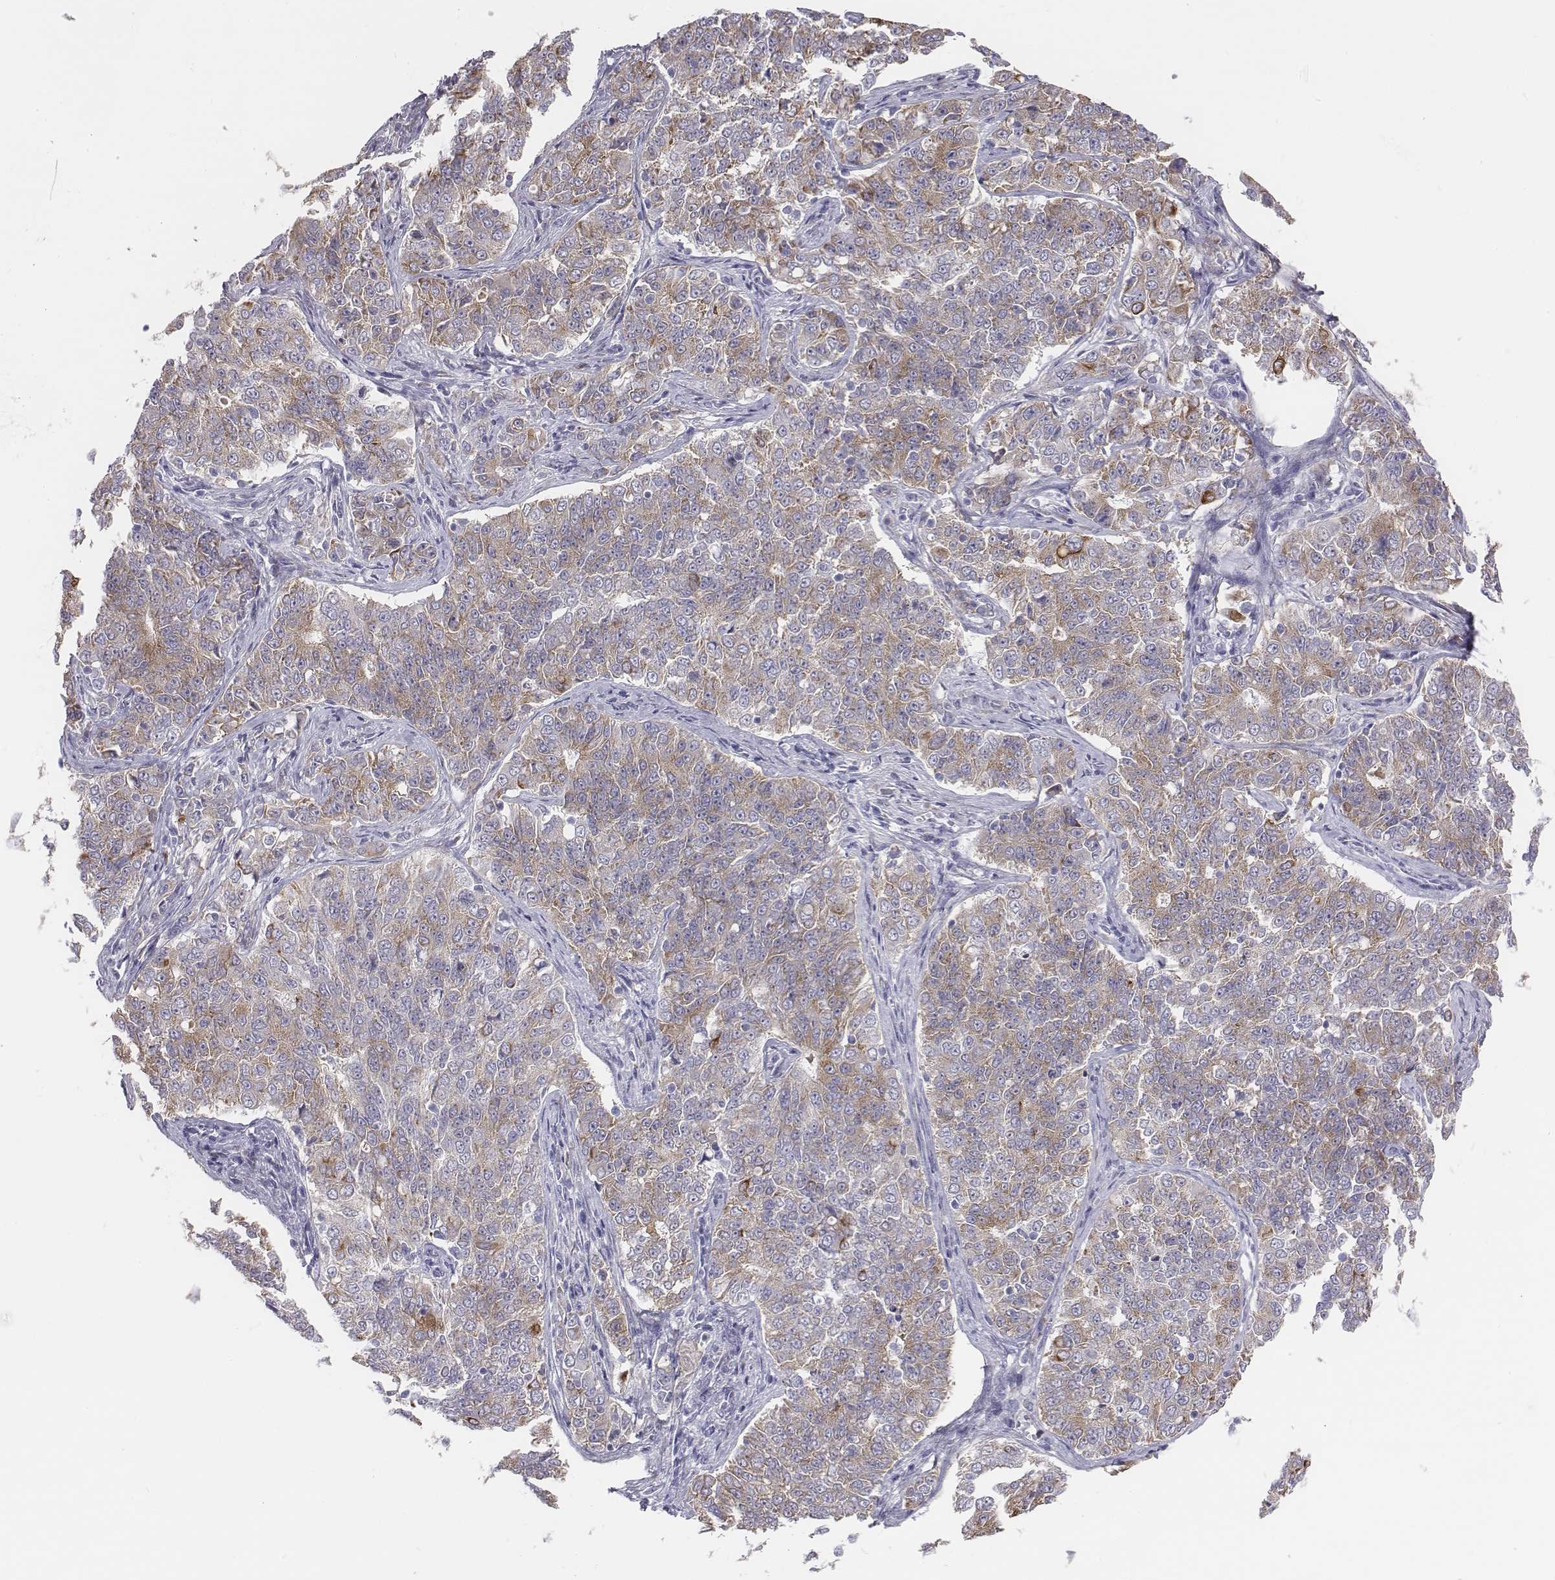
{"staining": {"intensity": "moderate", "quantity": "25%-75%", "location": "cytoplasmic/membranous"}, "tissue": "endometrial cancer", "cell_type": "Tumor cells", "image_type": "cancer", "snomed": [{"axis": "morphology", "description": "Adenocarcinoma, NOS"}, {"axis": "topography", "description": "Endometrium"}], "caption": "Human endometrial adenocarcinoma stained with a brown dye displays moderate cytoplasmic/membranous positive expression in about 25%-75% of tumor cells.", "gene": "CHST14", "patient": {"sex": "female", "age": 43}}